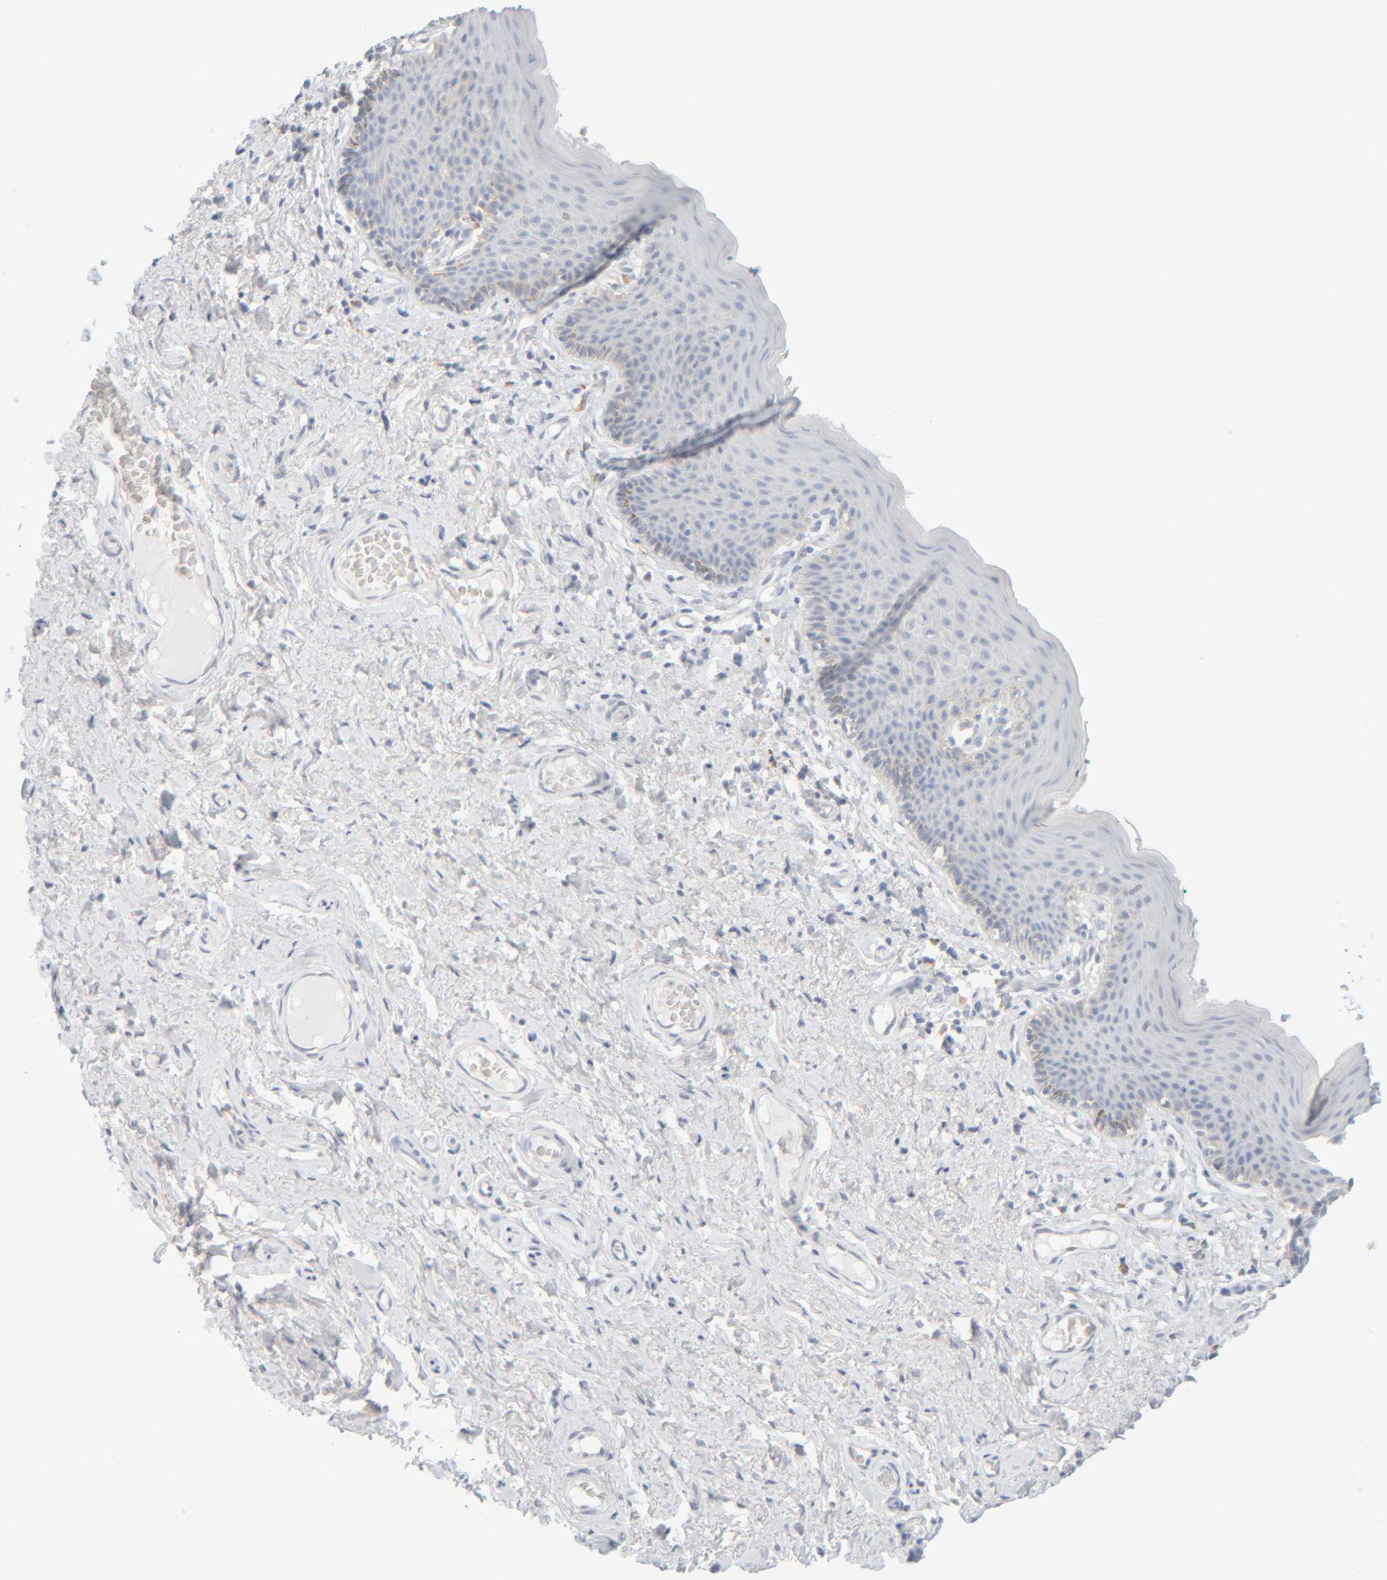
{"staining": {"intensity": "negative", "quantity": "none", "location": "none"}, "tissue": "skin", "cell_type": "Epidermal cells", "image_type": "normal", "snomed": [{"axis": "morphology", "description": "Normal tissue, NOS"}, {"axis": "topography", "description": "Vulva"}], "caption": "A micrograph of skin stained for a protein reveals no brown staining in epidermal cells.", "gene": "RIDA", "patient": {"sex": "female", "age": 66}}